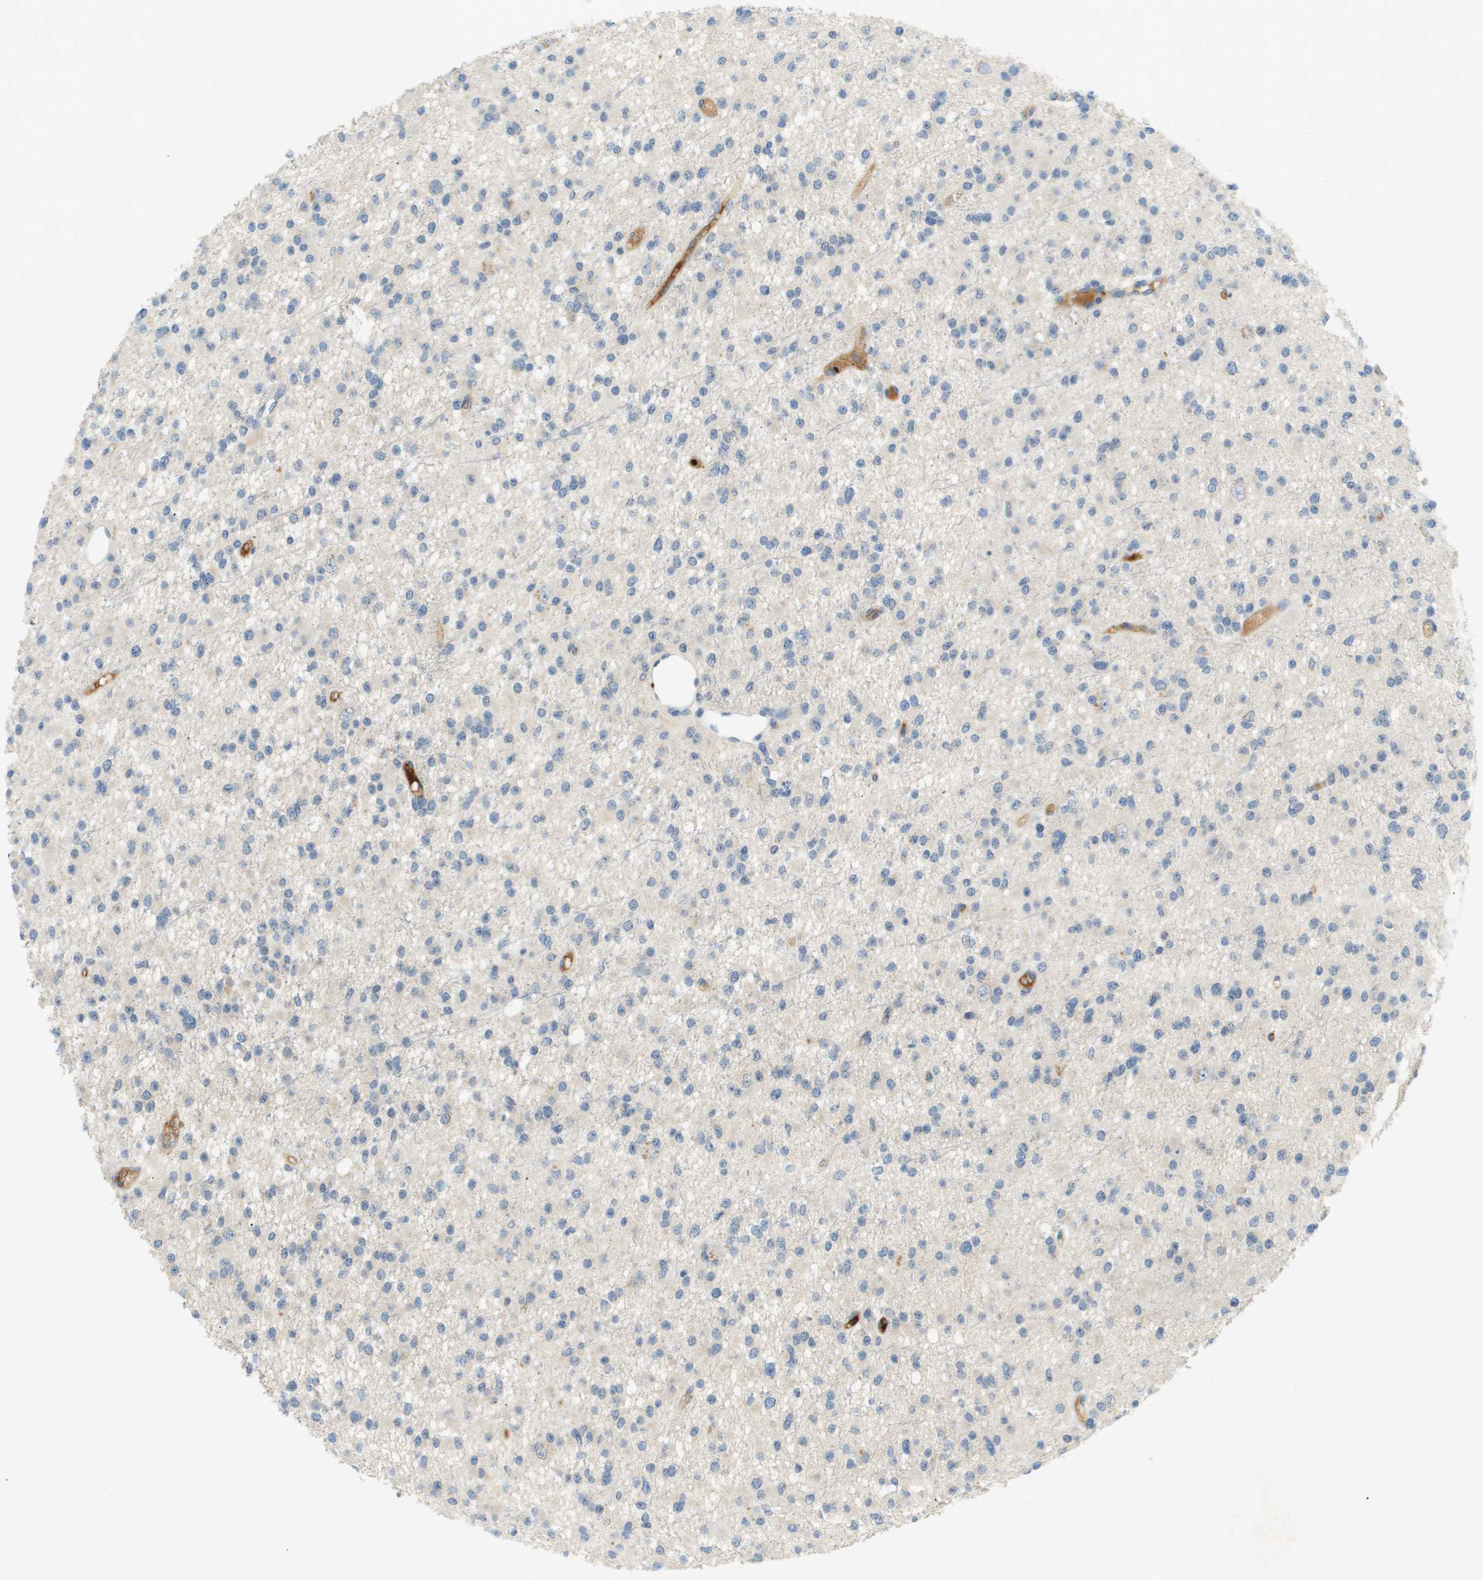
{"staining": {"intensity": "negative", "quantity": "none", "location": "none"}, "tissue": "glioma", "cell_type": "Tumor cells", "image_type": "cancer", "snomed": [{"axis": "morphology", "description": "Glioma, malignant, Low grade"}, {"axis": "topography", "description": "Brain"}], "caption": "The micrograph reveals no staining of tumor cells in malignant low-grade glioma.", "gene": "VTN", "patient": {"sex": "female", "age": 22}}